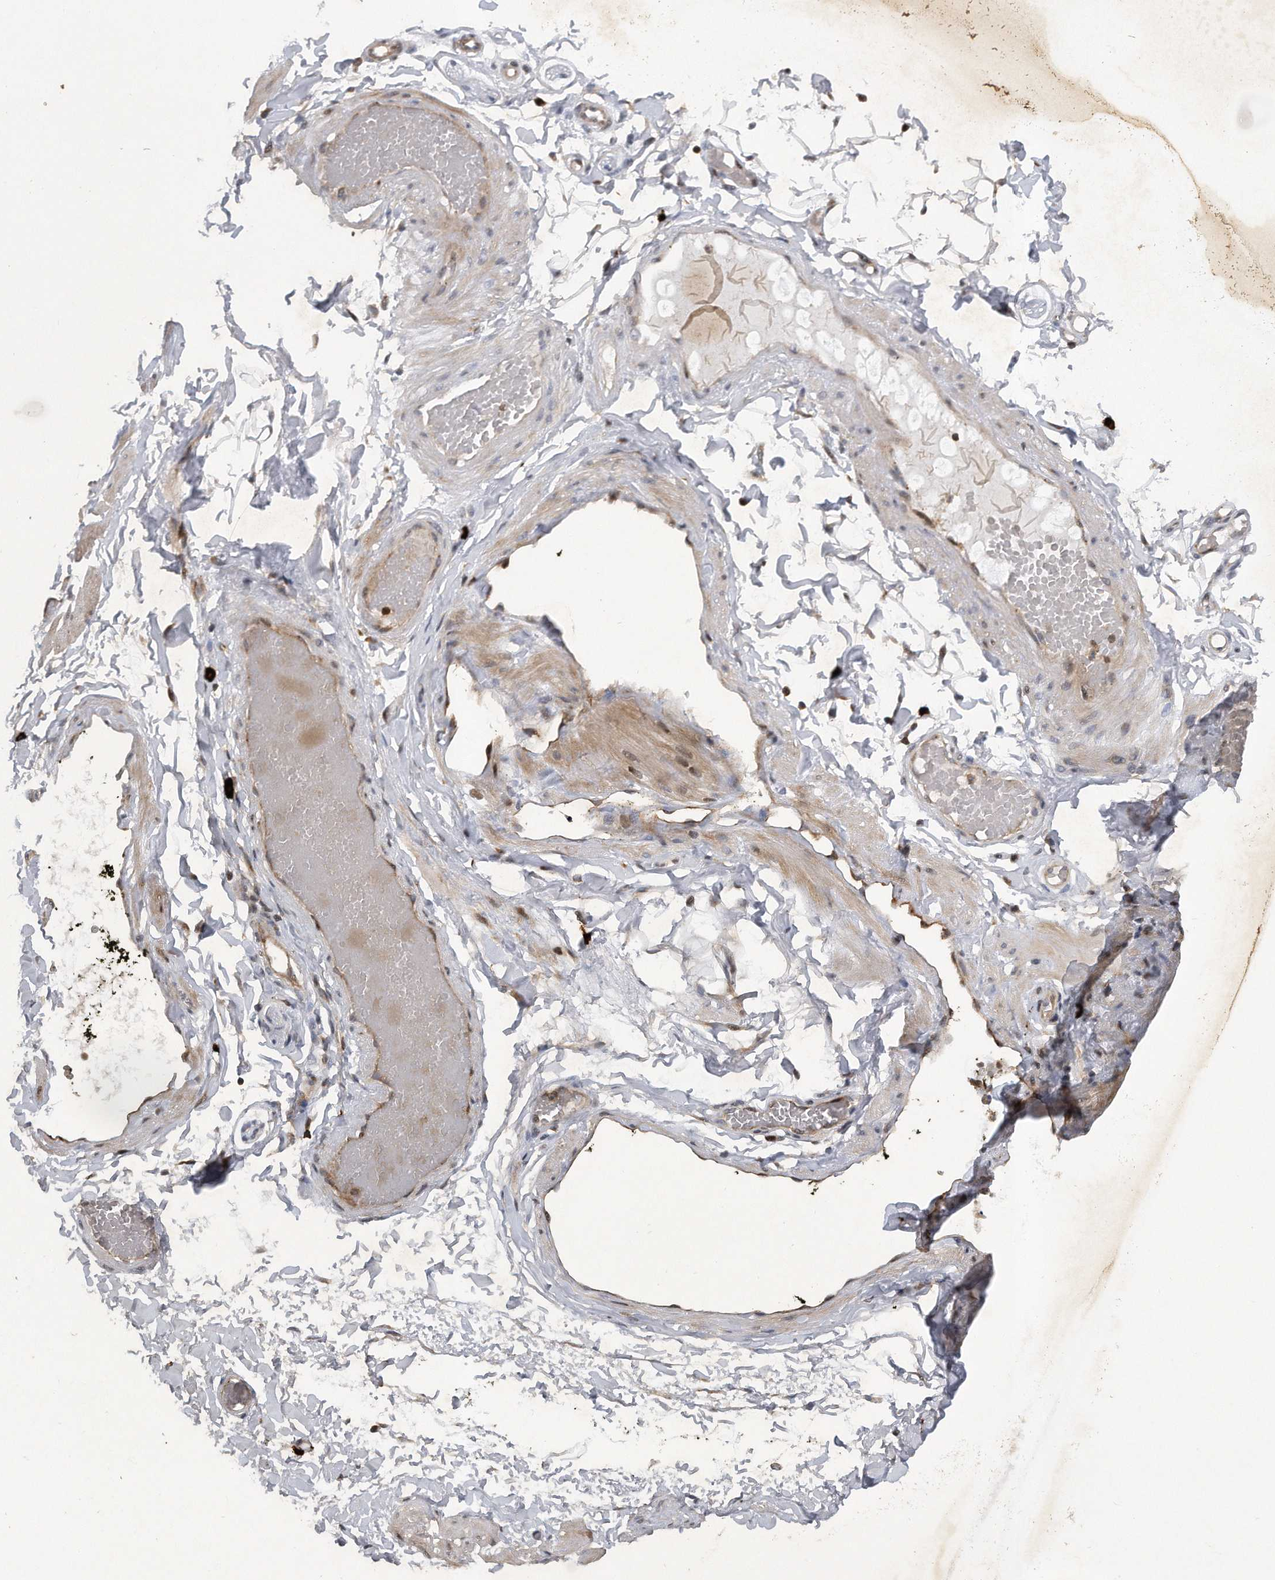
{"staining": {"intensity": "moderate", "quantity": "25%-75%", "location": "cytoplasmic/membranous"}, "tissue": "adipose tissue", "cell_type": "Adipocytes", "image_type": "normal", "snomed": [{"axis": "morphology", "description": "Normal tissue, NOS"}, {"axis": "topography", "description": "Adipose tissue"}, {"axis": "topography", "description": "Vascular tissue"}, {"axis": "topography", "description": "Peripheral nerve tissue"}], "caption": "A brown stain labels moderate cytoplasmic/membranous positivity of a protein in adipocytes of unremarkable adipose tissue. (Brightfield microscopy of DAB IHC at high magnification).", "gene": "PGBD2", "patient": {"sex": "male", "age": 25}}